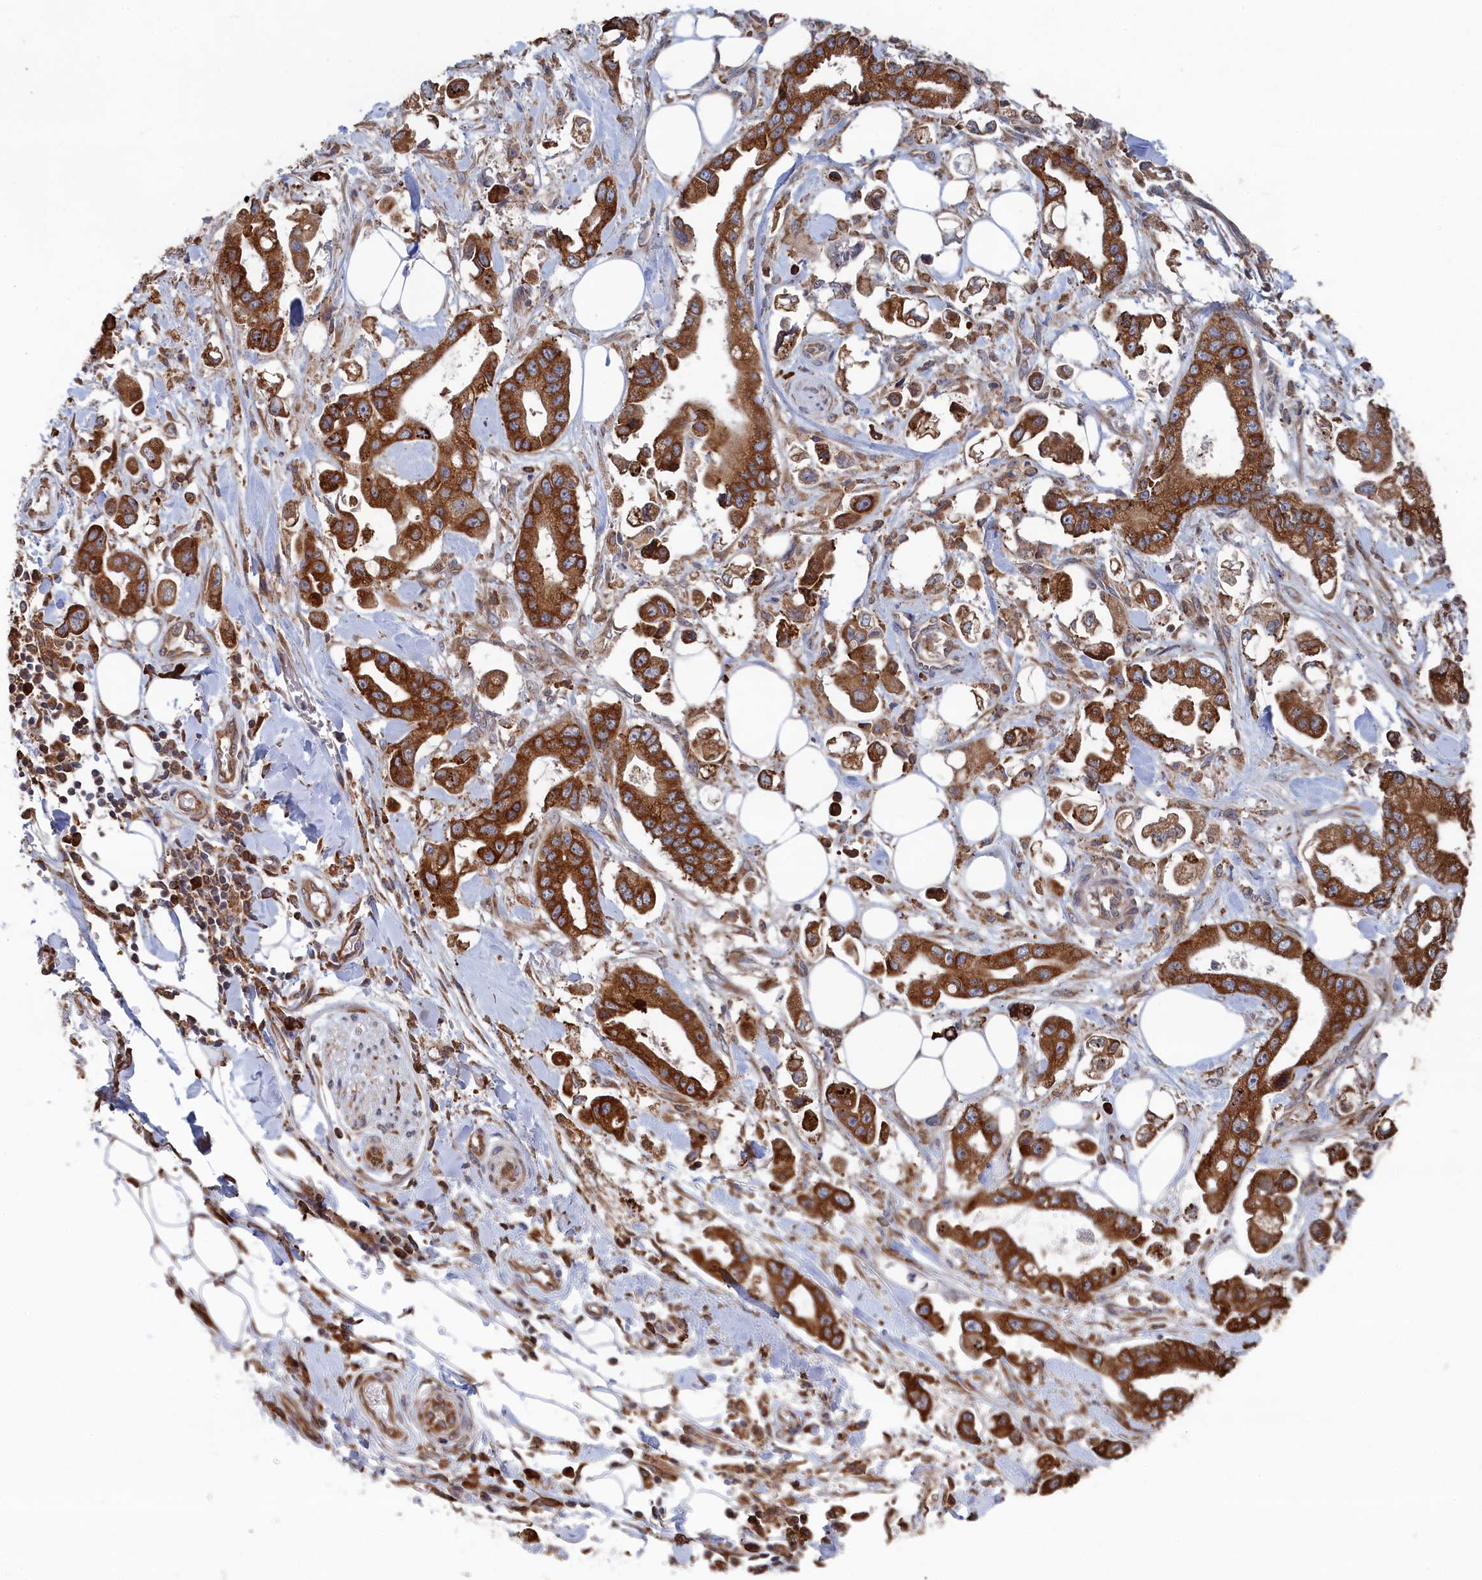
{"staining": {"intensity": "strong", "quantity": ">75%", "location": "cytoplasmic/membranous"}, "tissue": "stomach cancer", "cell_type": "Tumor cells", "image_type": "cancer", "snomed": [{"axis": "morphology", "description": "Adenocarcinoma, NOS"}, {"axis": "topography", "description": "Stomach"}], "caption": "Immunohistochemistry (IHC) histopathology image of adenocarcinoma (stomach) stained for a protein (brown), which exhibits high levels of strong cytoplasmic/membranous staining in about >75% of tumor cells.", "gene": "BPIFB6", "patient": {"sex": "male", "age": 62}}